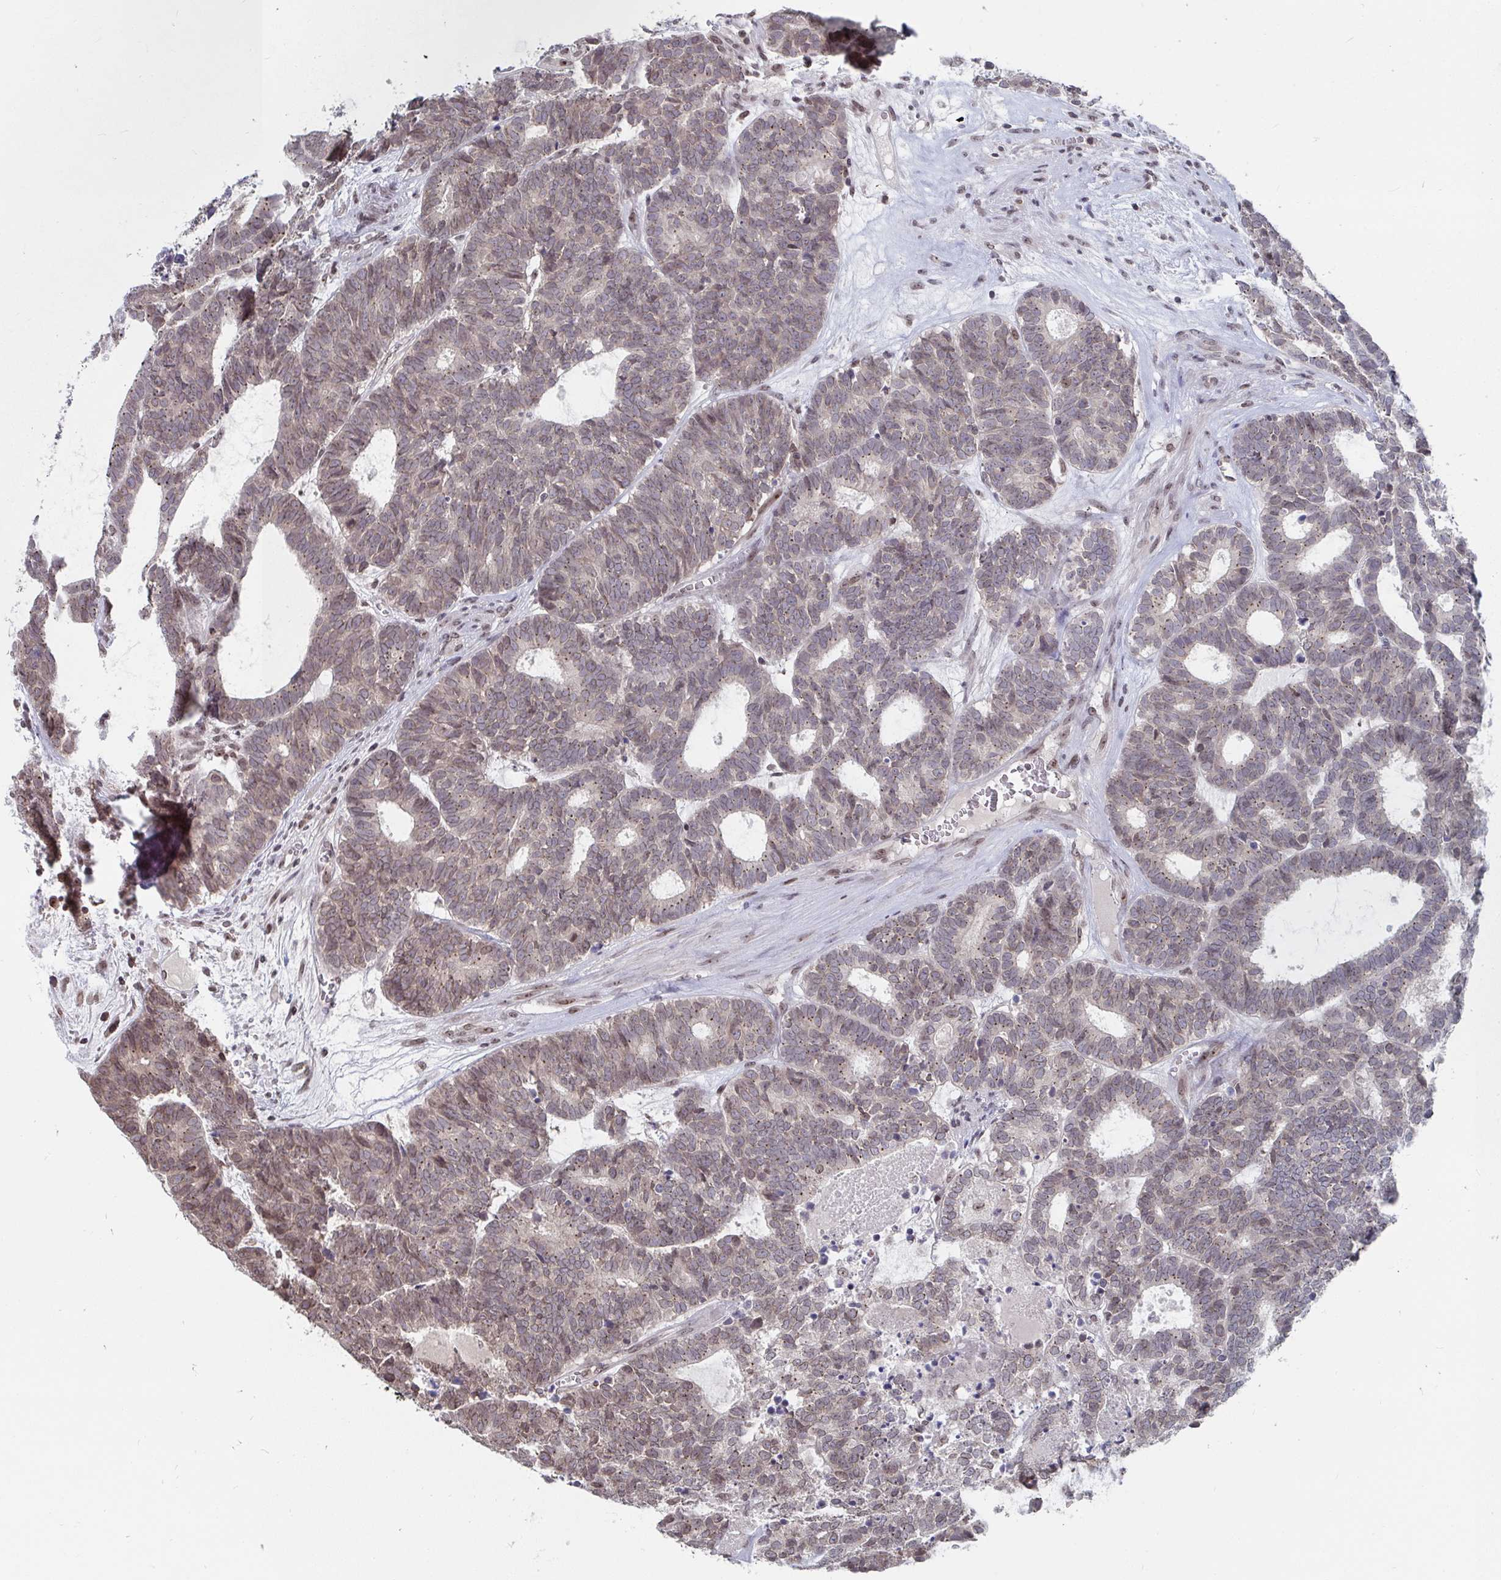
{"staining": {"intensity": "weak", "quantity": ">75%", "location": "cytoplasmic/membranous"}, "tissue": "head and neck cancer", "cell_type": "Tumor cells", "image_type": "cancer", "snomed": [{"axis": "morphology", "description": "Adenocarcinoma, NOS"}, {"axis": "topography", "description": "Head-Neck"}], "caption": "This is an image of immunohistochemistry (IHC) staining of head and neck cancer (adenocarcinoma), which shows weak positivity in the cytoplasmic/membranous of tumor cells.", "gene": "TRIP12", "patient": {"sex": "female", "age": 81}}